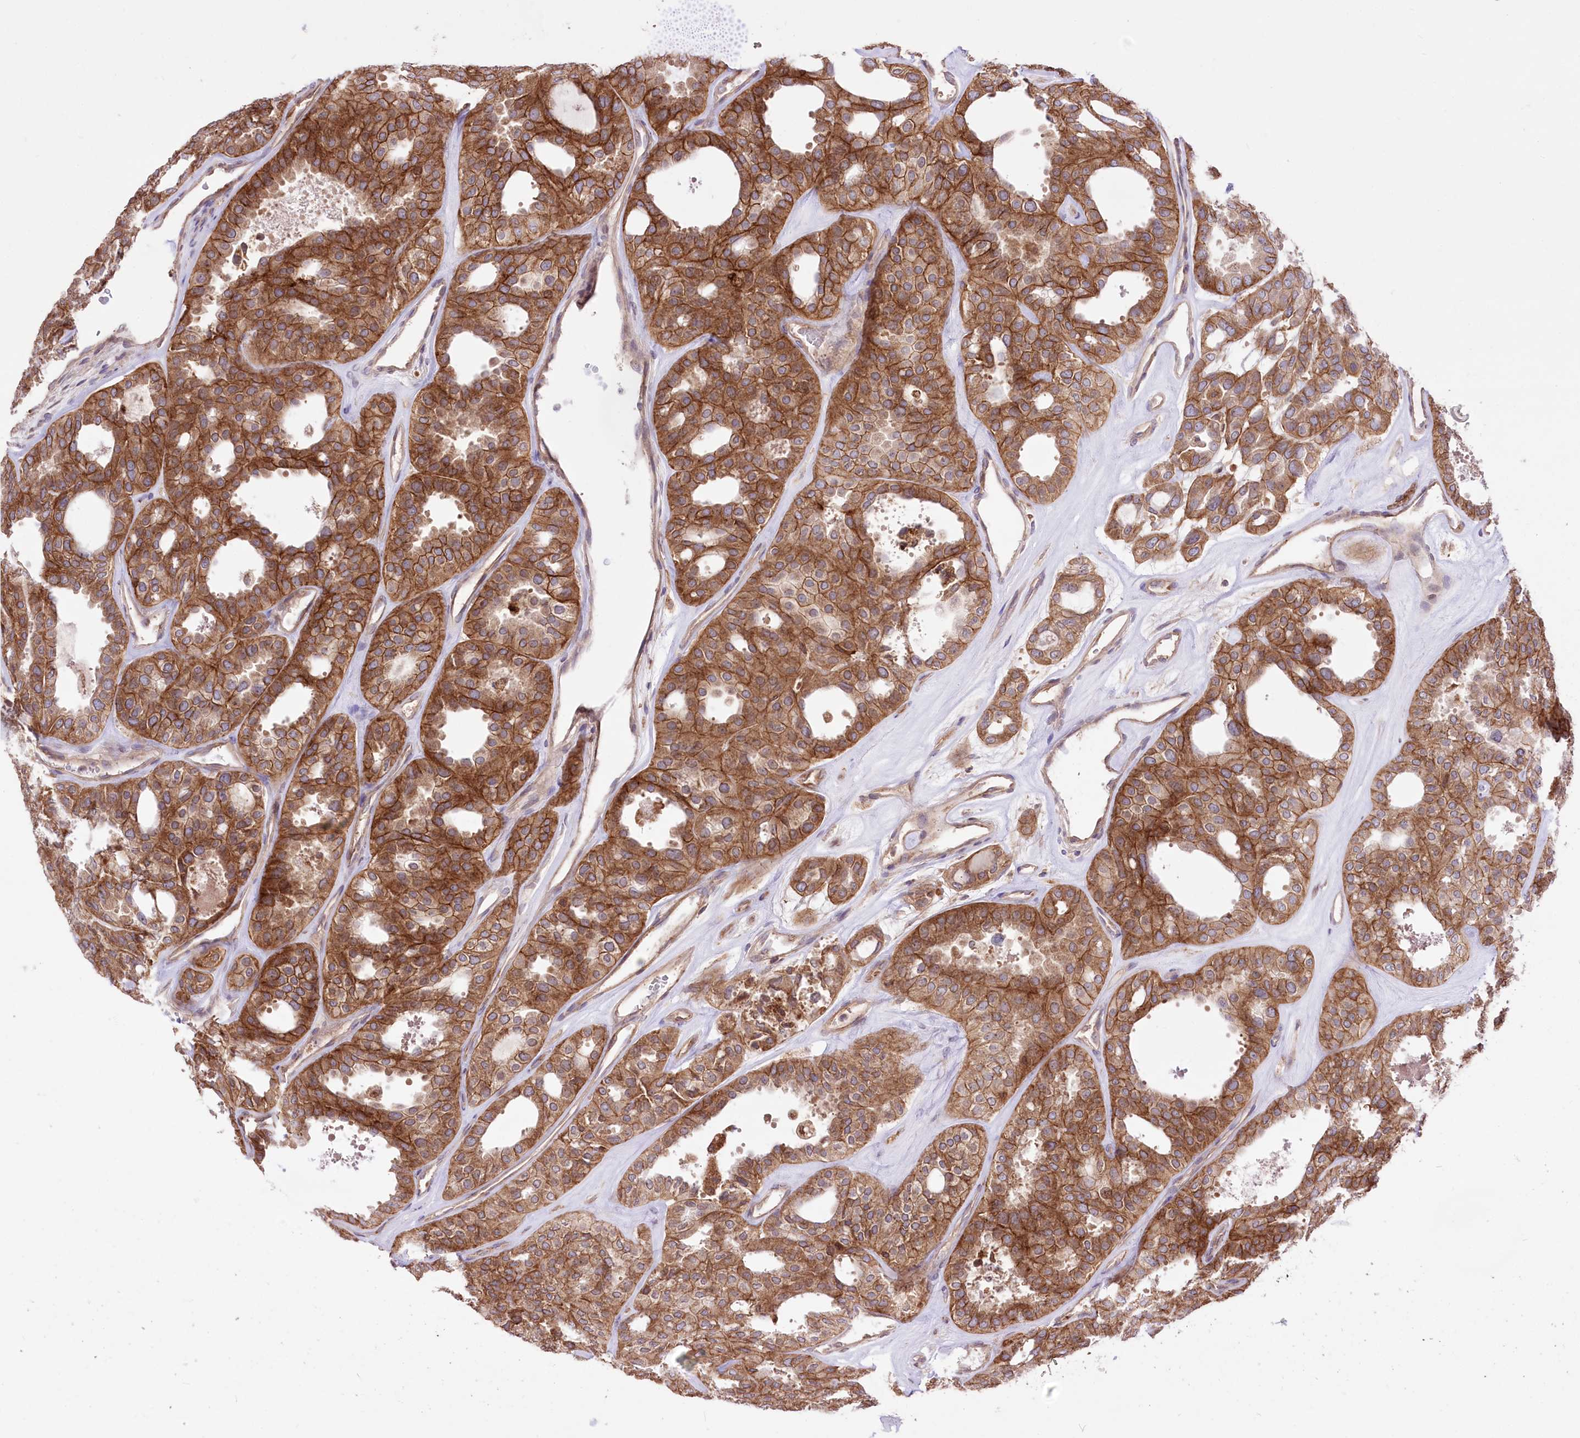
{"staining": {"intensity": "strong", "quantity": ">75%", "location": "cytoplasmic/membranous"}, "tissue": "thyroid cancer", "cell_type": "Tumor cells", "image_type": "cancer", "snomed": [{"axis": "morphology", "description": "Follicular adenoma carcinoma, NOS"}, {"axis": "topography", "description": "Thyroid gland"}], "caption": "Thyroid follicular adenoma carcinoma tissue reveals strong cytoplasmic/membranous staining in approximately >75% of tumor cells Nuclei are stained in blue.", "gene": "XYLB", "patient": {"sex": "male", "age": 75}}